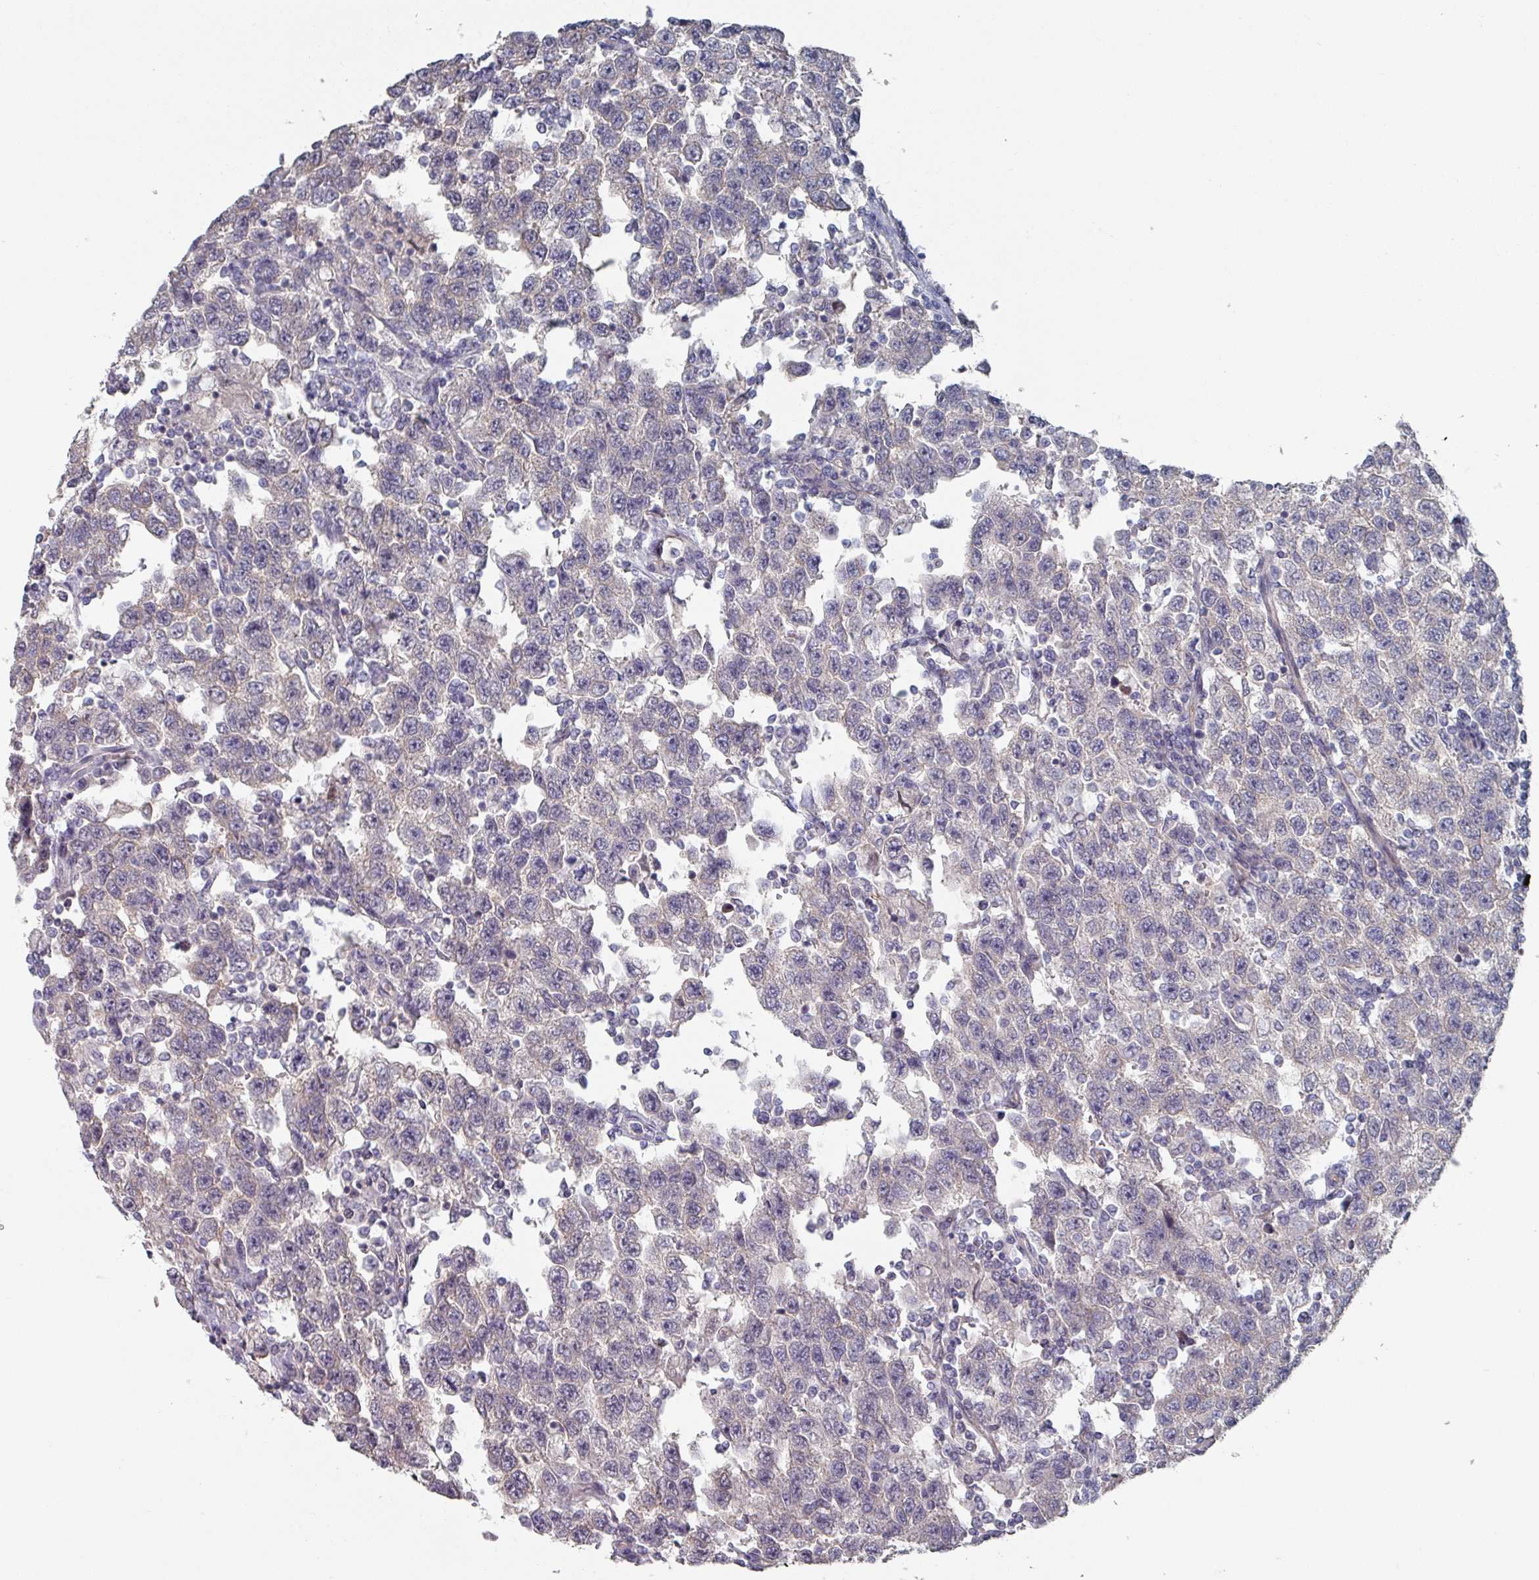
{"staining": {"intensity": "negative", "quantity": "none", "location": "none"}, "tissue": "testis cancer", "cell_type": "Tumor cells", "image_type": "cancer", "snomed": [{"axis": "morphology", "description": "Seminoma, NOS"}, {"axis": "topography", "description": "Testis"}], "caption": "Seminoma (testis) was stained to show a protein in brown. There is no significant staining in tumor cells.", "gene": "EFL1", "patient": {"sex": "male", "age": 41}}